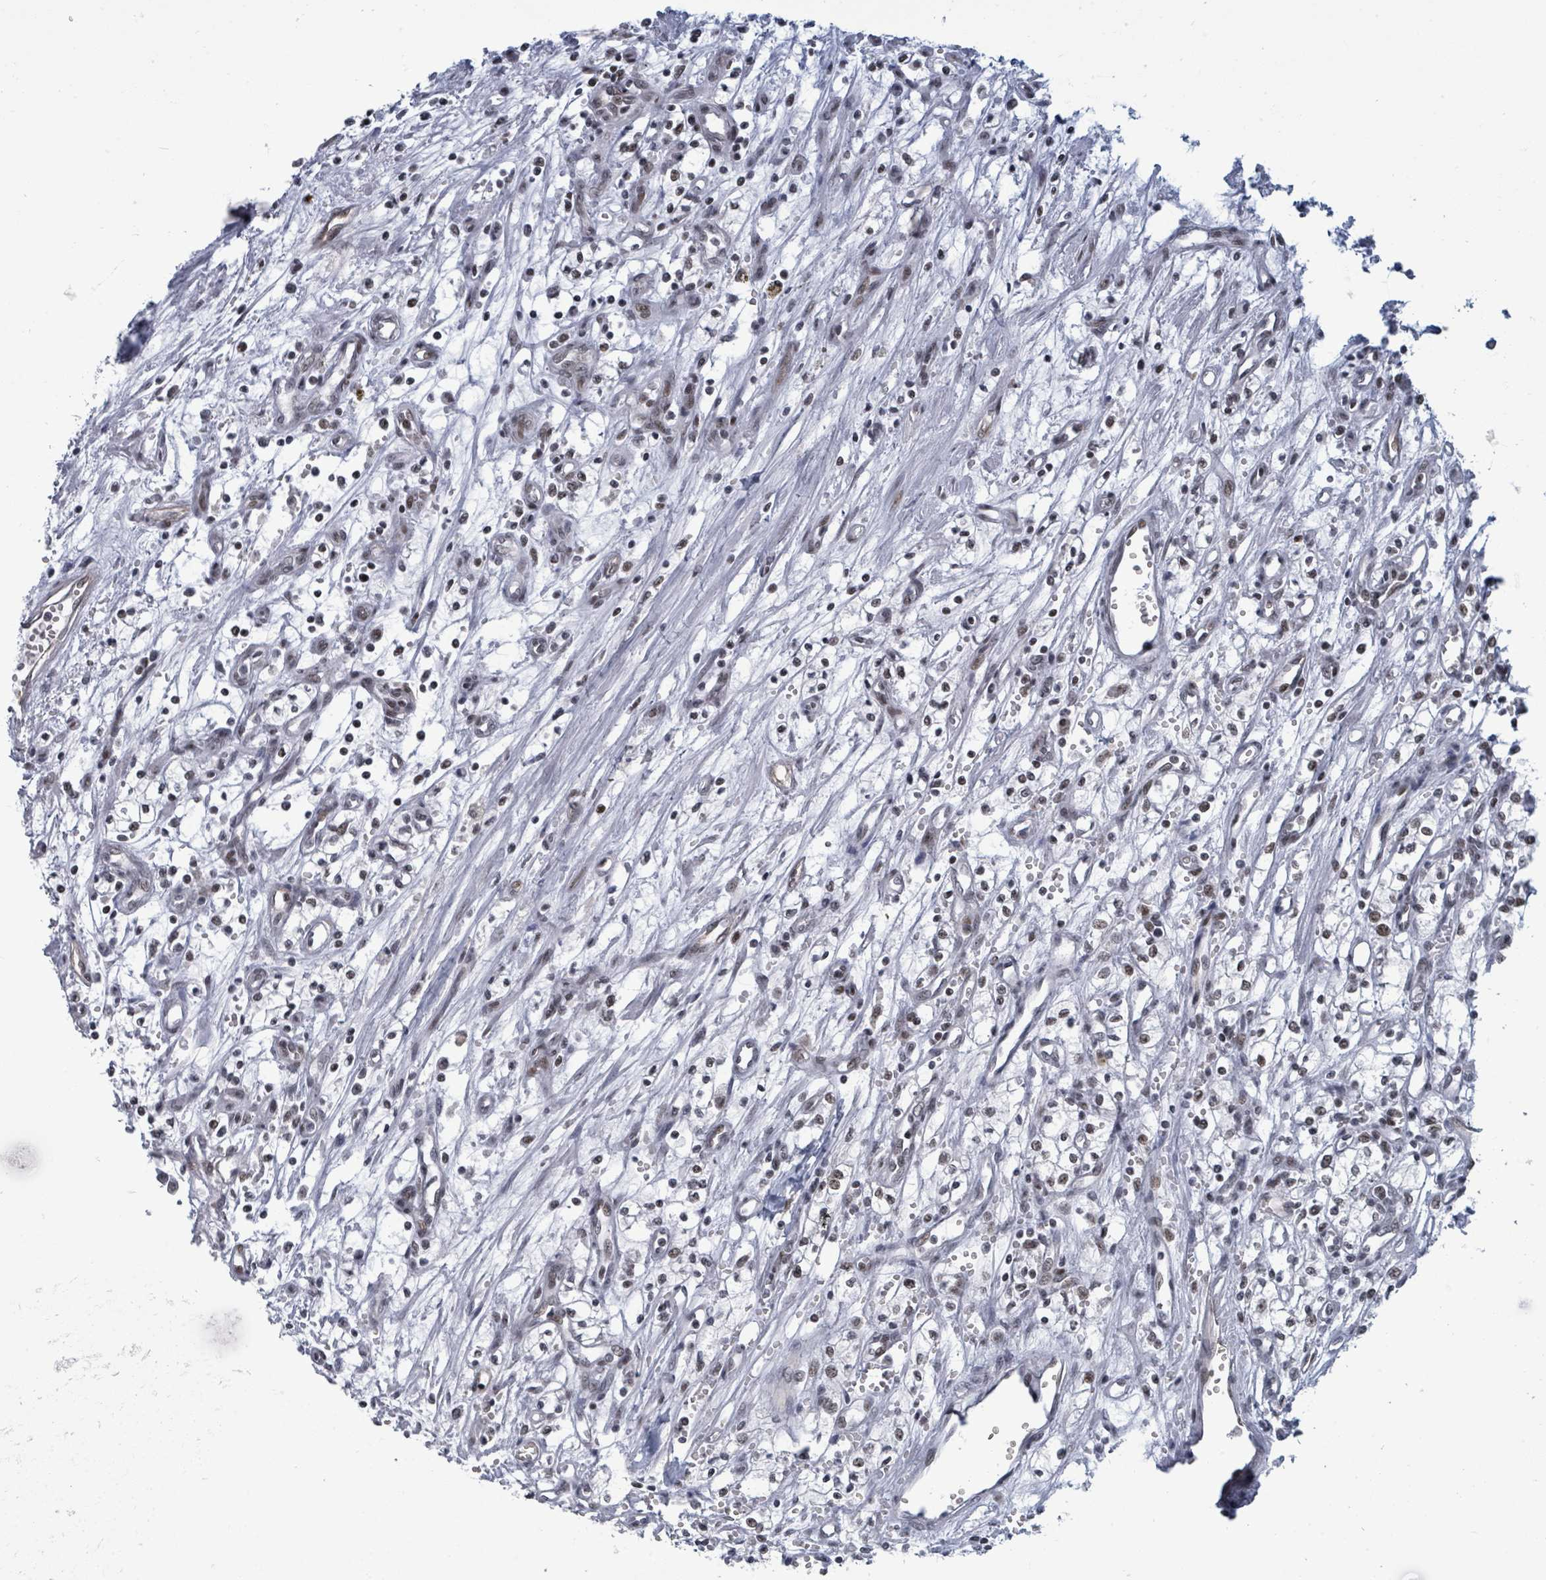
{"staining": {"intensity": "weak", "quantity": "<25%", "location": "nuclear"}, "tissue": "renal cancer", "cell_type": "Tumor cells", "image_type": "cancer", "snomed": [{"axis": "morphology", "description": "Adenocarcinoma, NOS"}, {"axis": "topography", "description": "Kidney"}], "caption": "This is a histopathology image of immunohistochemistry (IHC) staining of renal adenocarcinoma, which shows no expression in tumor cells. (DAB (3,3'-diaminobenzidine) IHC visualized using brightfield microscopy, high magnification).", "gene": "ERCC5", "patient": {"sex": "male", "age": 59}}